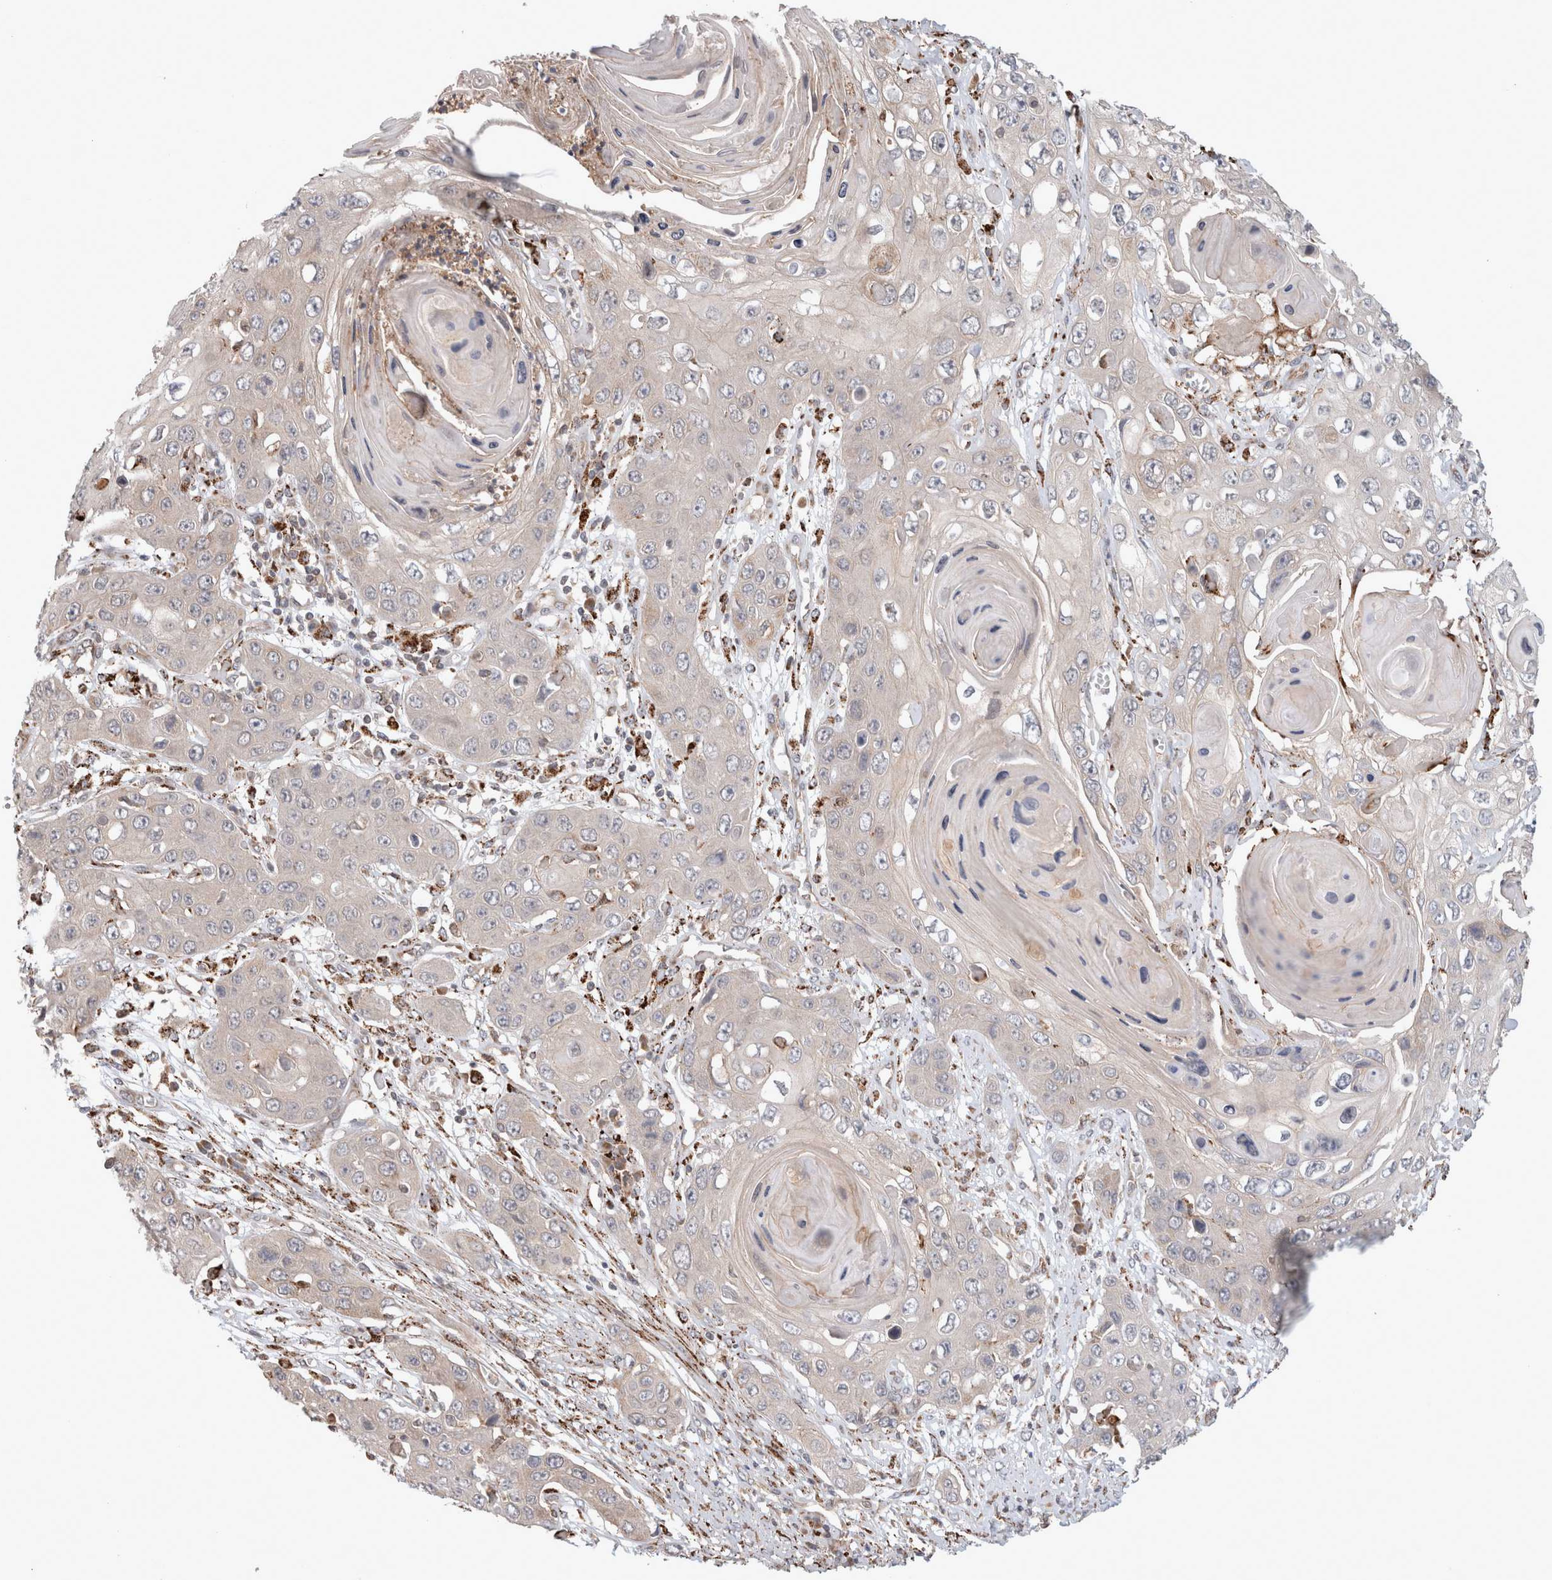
{"staining": {"intensity": "moderate", "quantity": "<25%", "location": "cytoplasmic/membranous"}, "tissue": "skin cancer", "cell_type": "Tumor cells", "image_type": "cancer", "snomed": [{"axis": "morphology", "description": "Squamous cell carcinoma, NOS"}, {"axis": "topography", "description": "Skin"}], "caption": "Protein expression analysis of human squamous cell carcinoma (skin) reveals moderate cytoplasmic/membranous staining in approximately <25% of tumor cells.", "gene": "HROB", "patient": {"sex": "male", "age": 55}}